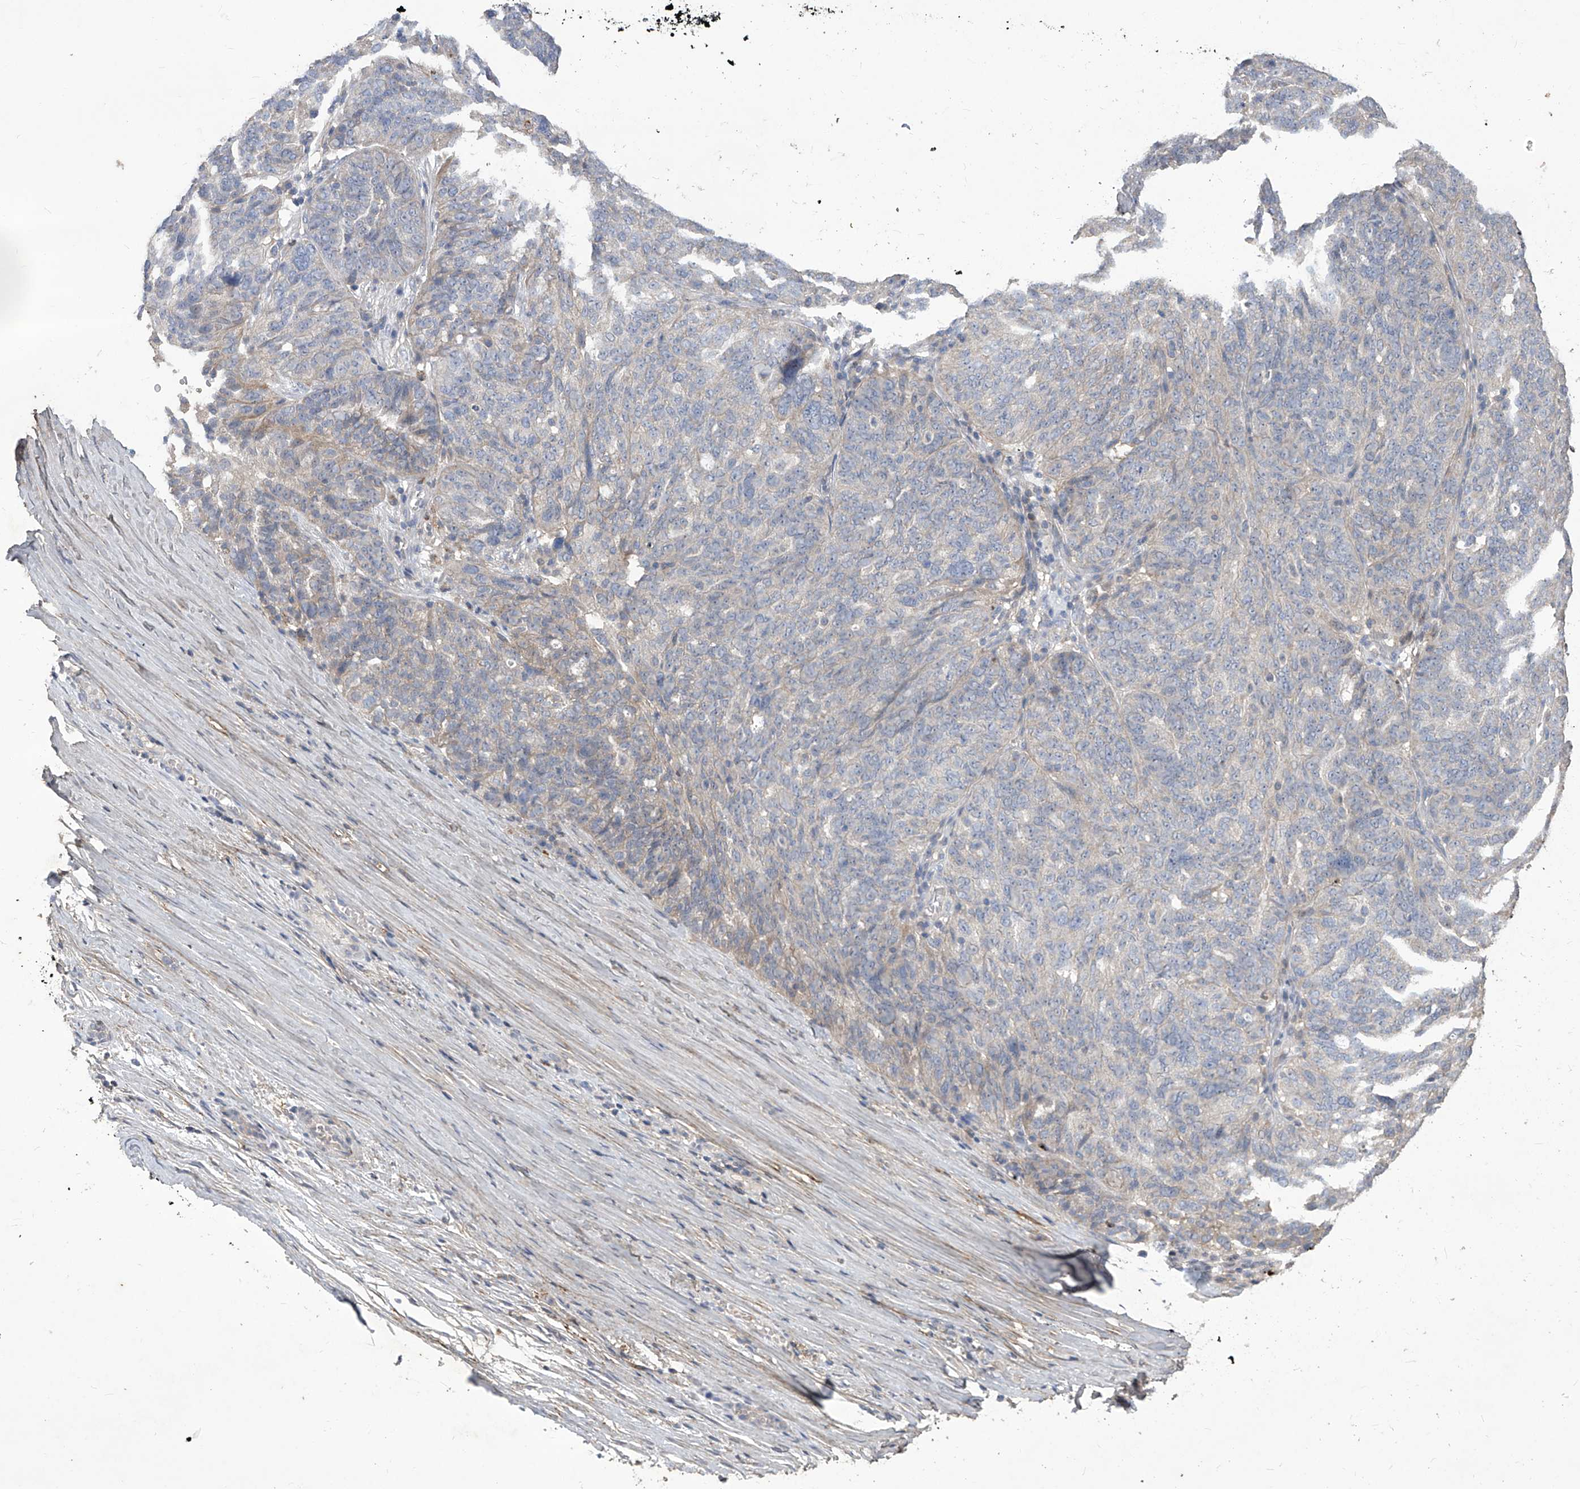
{"staining": {"intensity": "negative", "quantity": "none", "location": "none"}, "tissue": "ovarian cancer", "cell_type": "Tumor cells", "image_type": "cancer", "snomed": [{"axis": "morphology", "description": "Cystadenocarcinoma, serous, NOS"}, {"axis": "topography", "description": "Ovary"}], "caption": "There is no significant staining in tumor cells of serous cystadenocarcinoma (ovarian). (DAB (3,3'-diaminobenzidine) IHC, high magnification).", "gene": "TXNIP", "patient": {"sex": "female", "age": 59}}